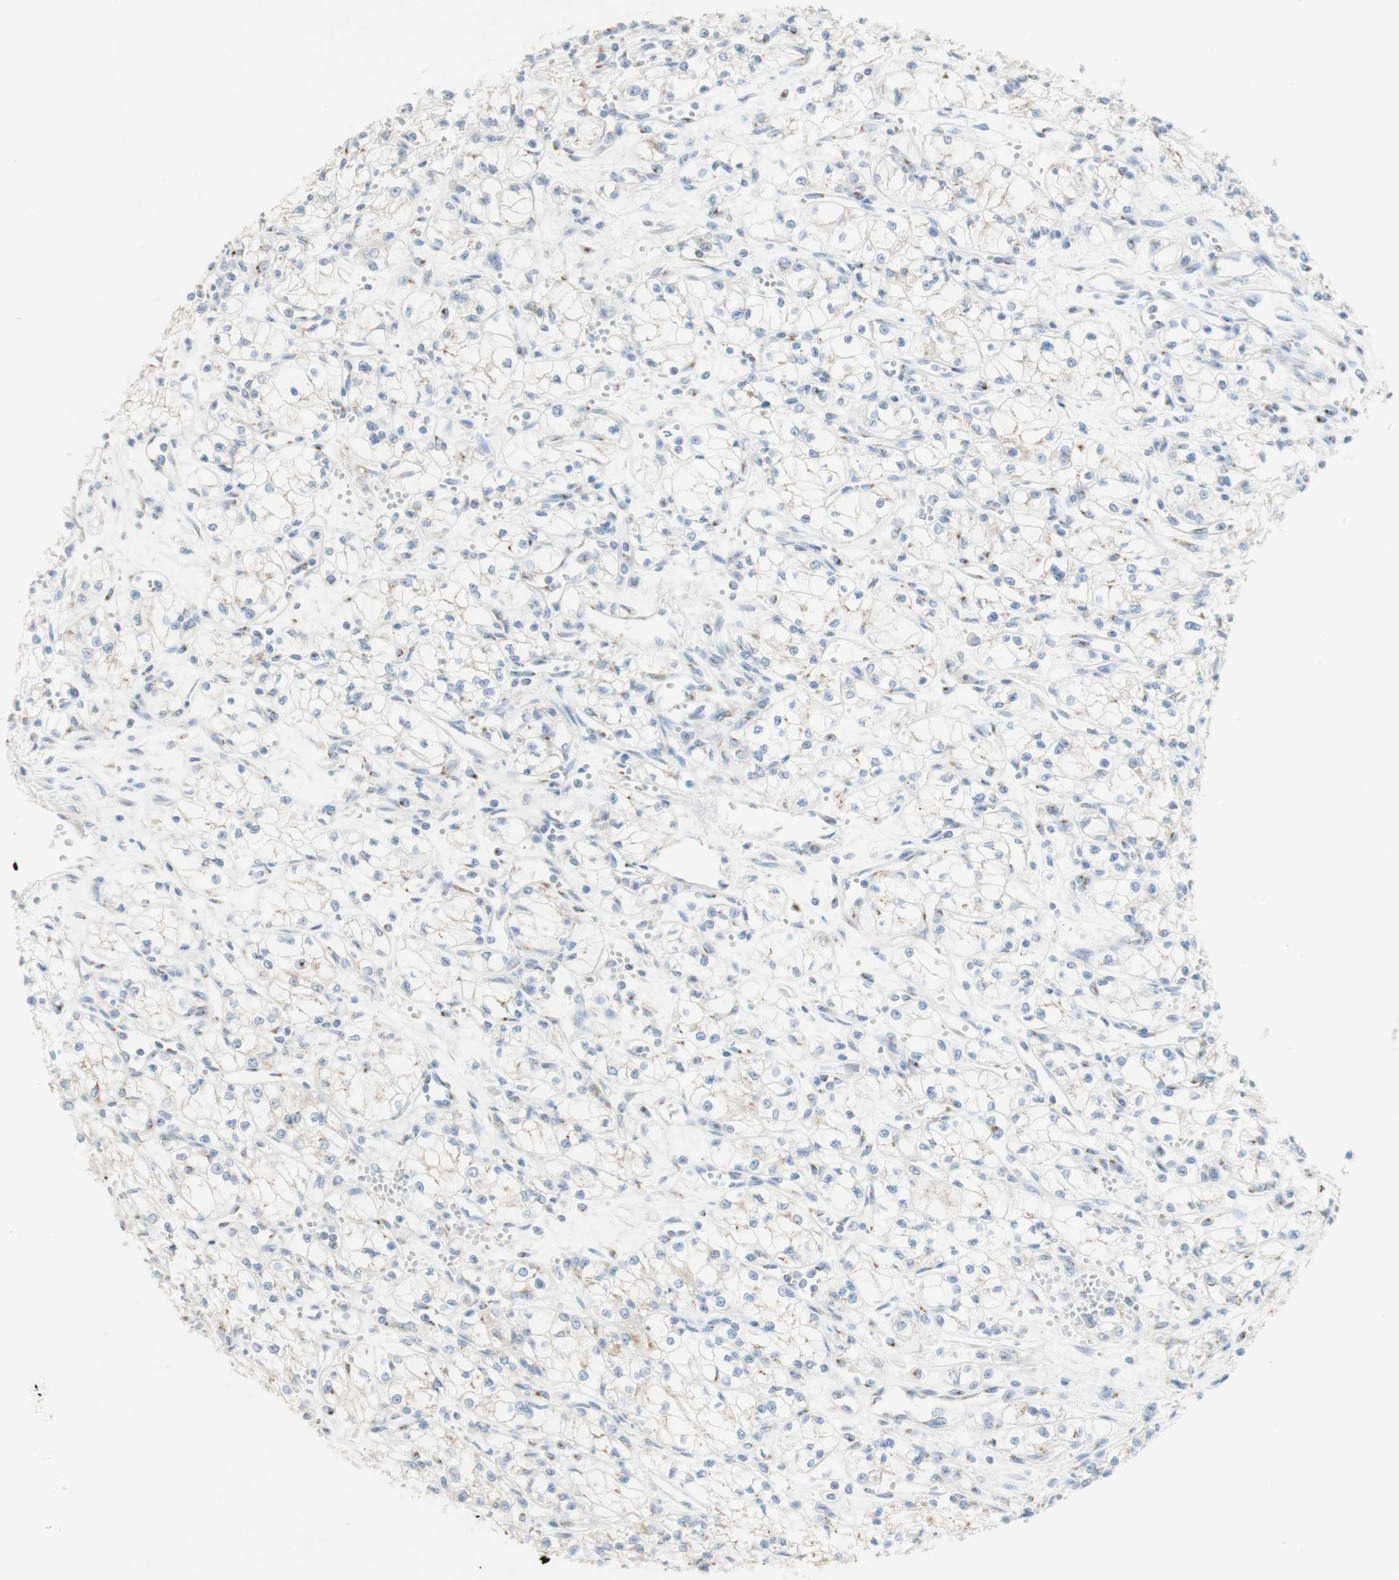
{"staining": {"intensity": "weak", "quantity": "<25%", "location": "cytoplasmic/membranous"}, "tissue": "renal cancer", "cell_type": "Tumor cells", "image_type": "cancer", "snomed": [{"axis": "morphology", "description": "Normal tissue, NOS"}, {"axis": "morphology", "description": "Adenocarcinoma, NOS"}, {"axis": "topography", "description": "Kidney"}], "caption": "Adenocarcinoma (renal) stained for a protein using immunohistochemistry shows no expression tumor cells.", "gene": "MANEA", "patient": {"sex": "male", "age": 59}}